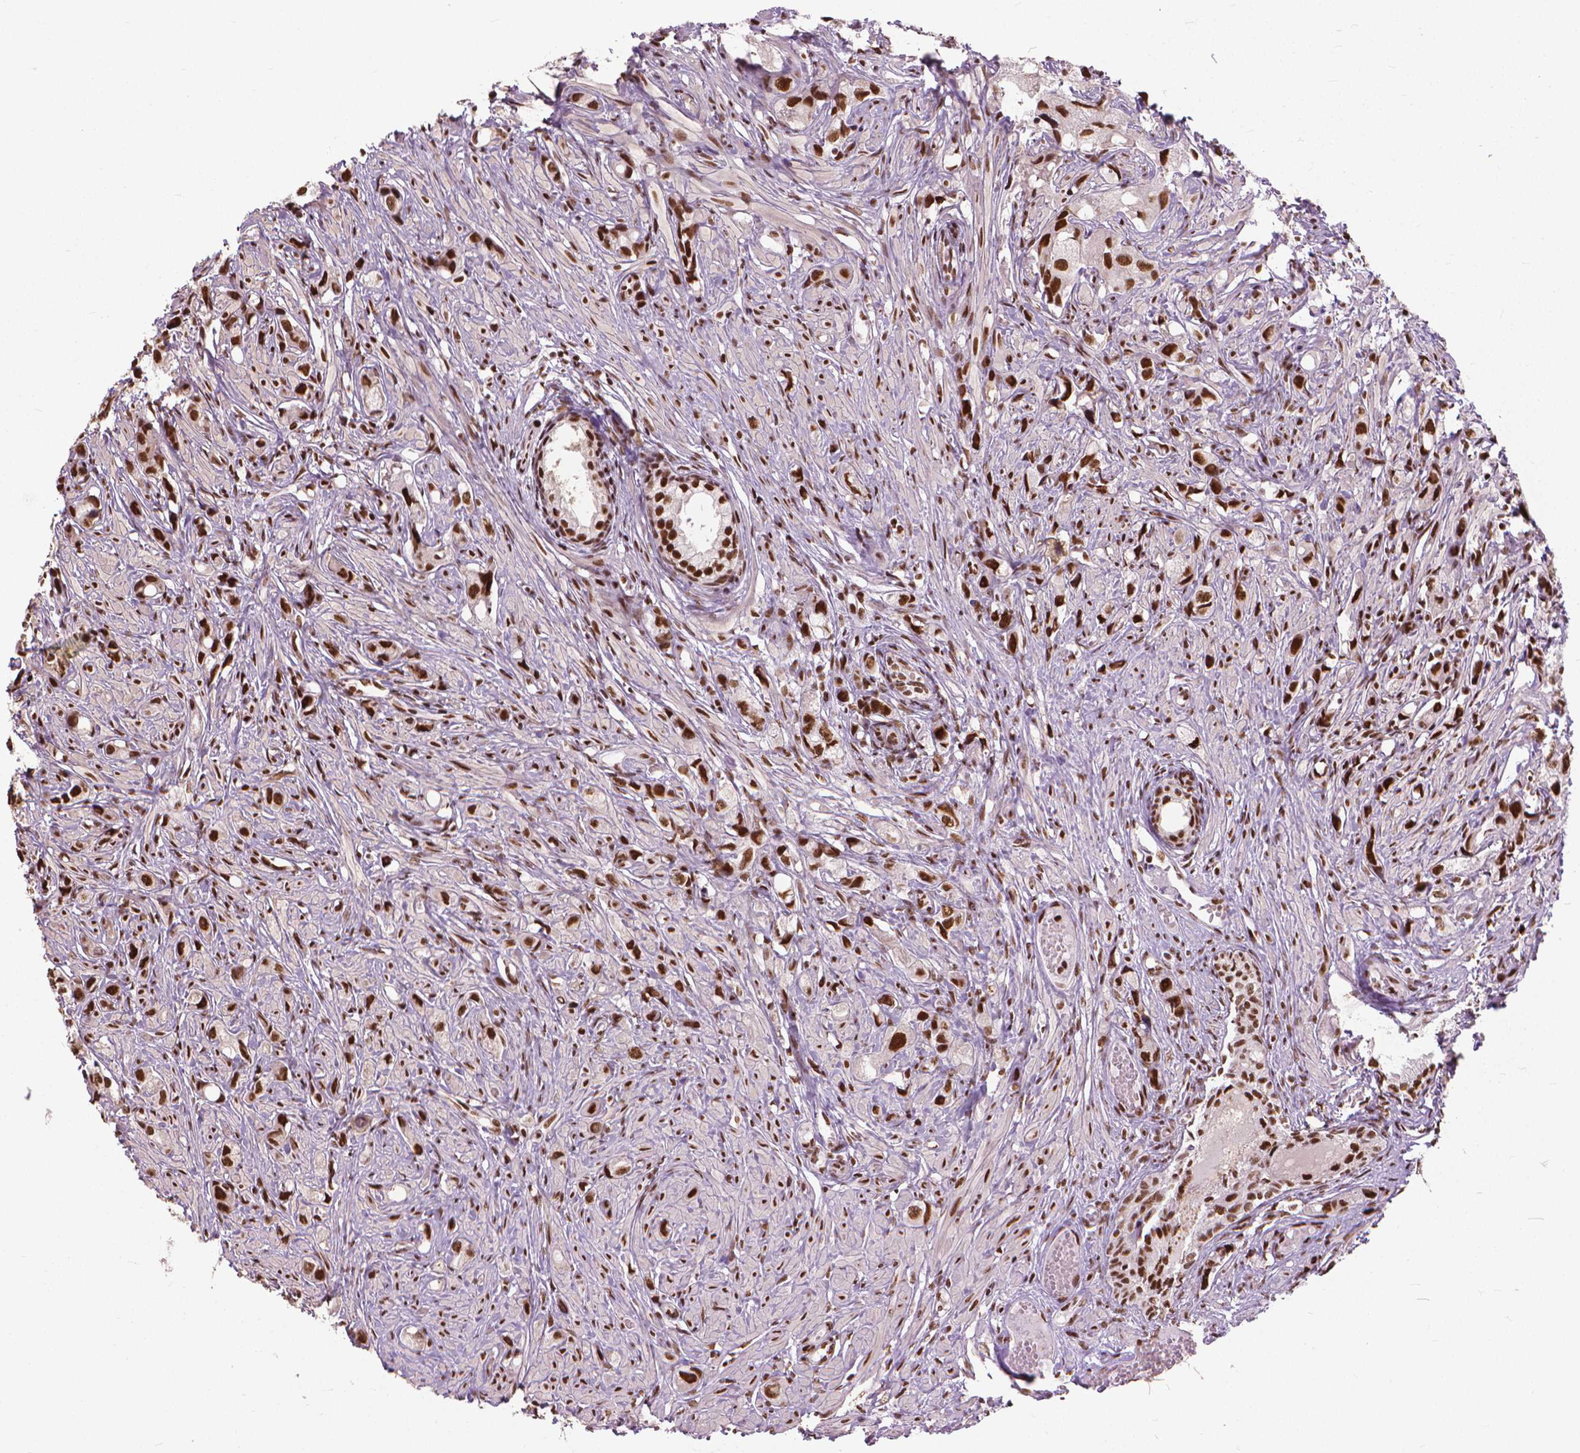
{"staining": {"intensity": "strong", "quantity": ">75%", "location": "nuclear"}, "tissue": "prostate cancer", "cell_type": "Tumor cells", "image_type": "cancer", "snomed": [{"axis": "morphology", "description": "Adenocarcinoma, High grade"}, {"axis": "topography", "description": "Prostate"}], "caption": "Approximately >75% of tumor cells in human prostate cancer exhibit strong nuclear protein expression as visualized by brown immunohistochemical staining.", "gene": "AKAP8", "patient": {"sex": "male", "age": 75}}